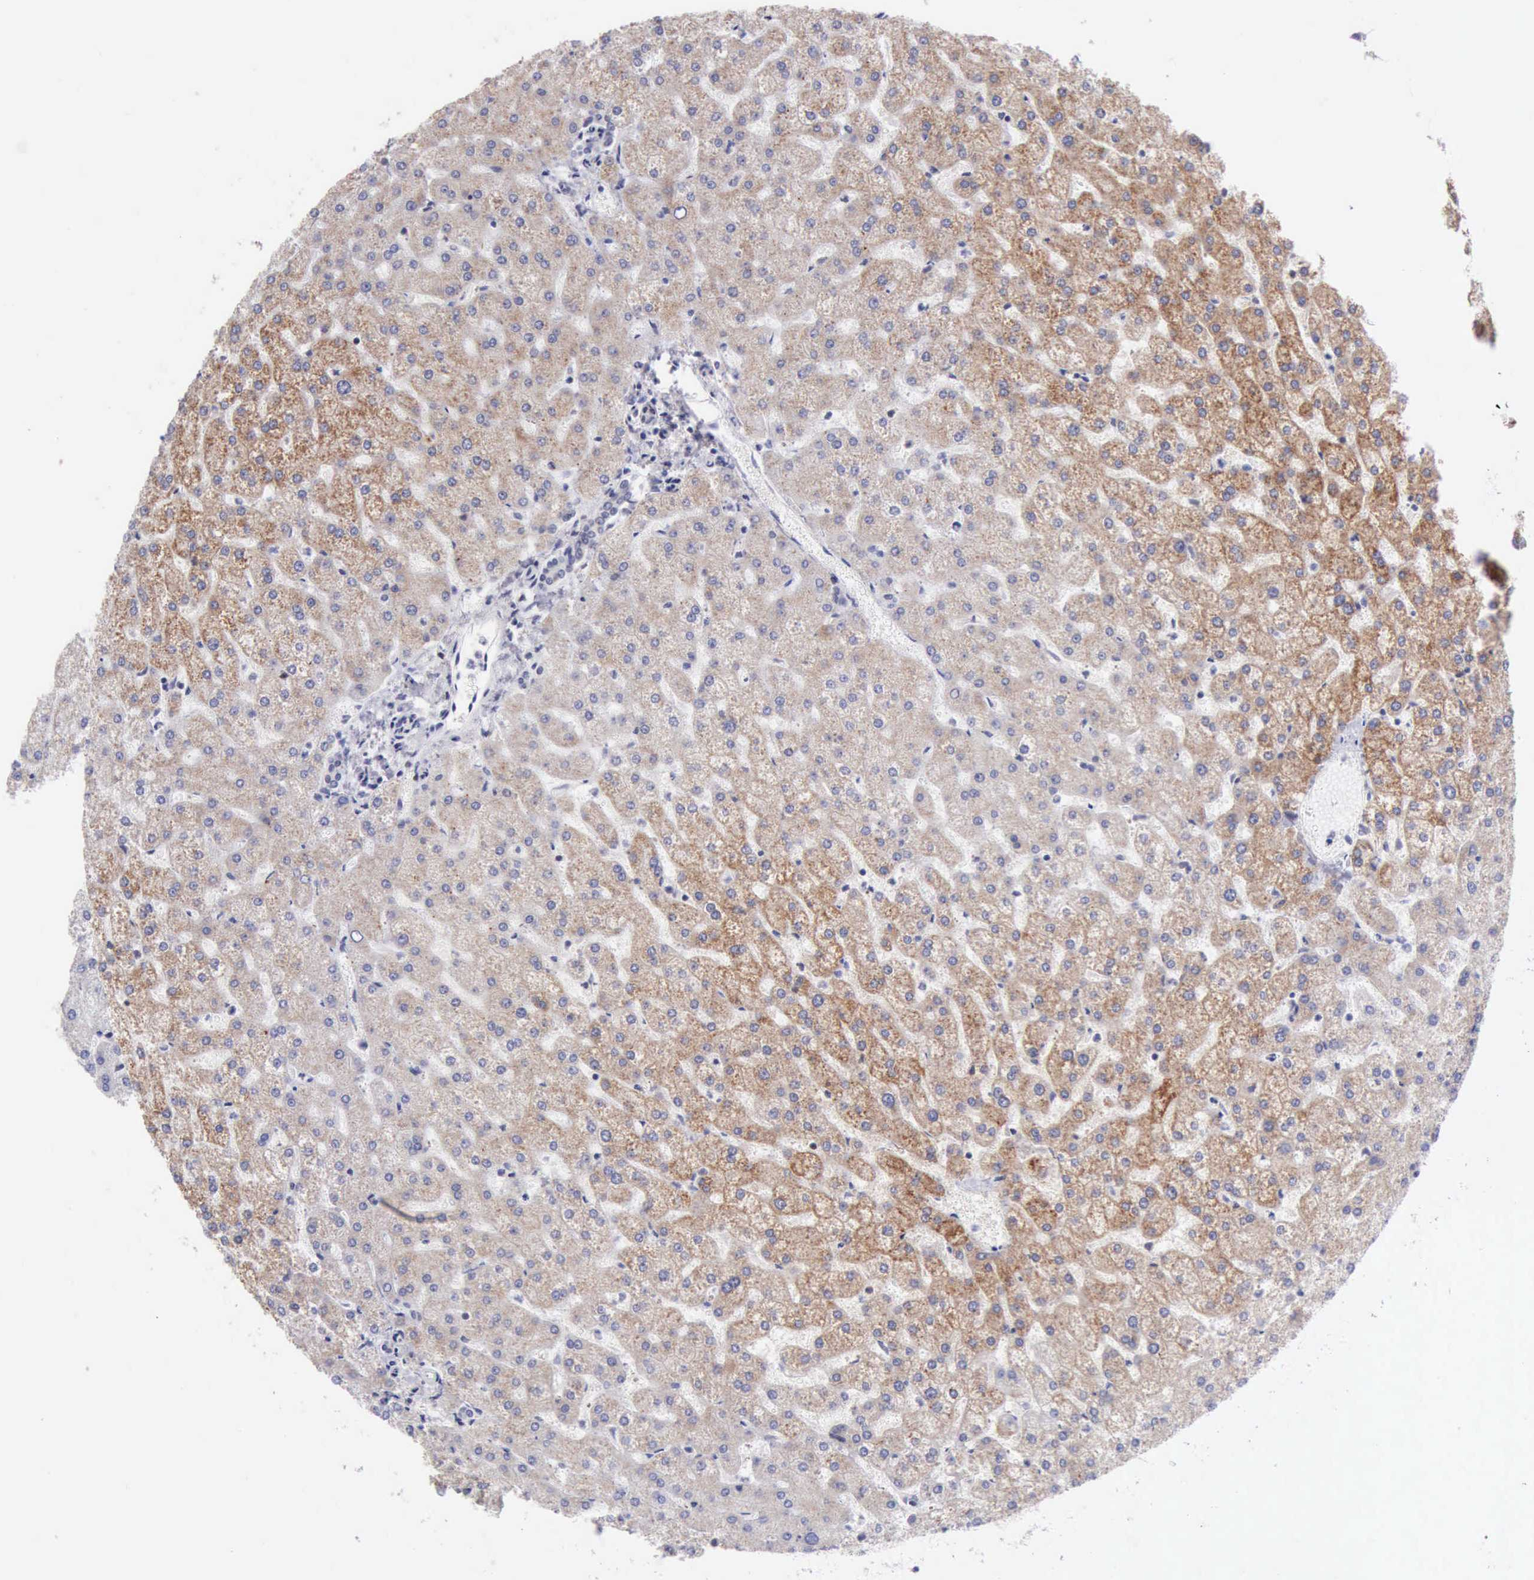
{"staining": {"intensity": "negative", "quantity": "none", "location": "none"}, "tissue": "liver", "cell_type": "Cholangiocytes", "image_type": "normal", "snomed": [{"axis": "morphology", "description": "Normal tissue, NOS"}, {"axis": "topography", "description": "Liver"}], "caption": "An immunohistochemistry micrograph of benign liver is shown. There is no staining in cholangiocytes of liver. (DAB (3,3'-diaminobenzidine) IHC, high magnification).", "gene": "ERCC4", "patient": {"sex": "female", "age": 32}}